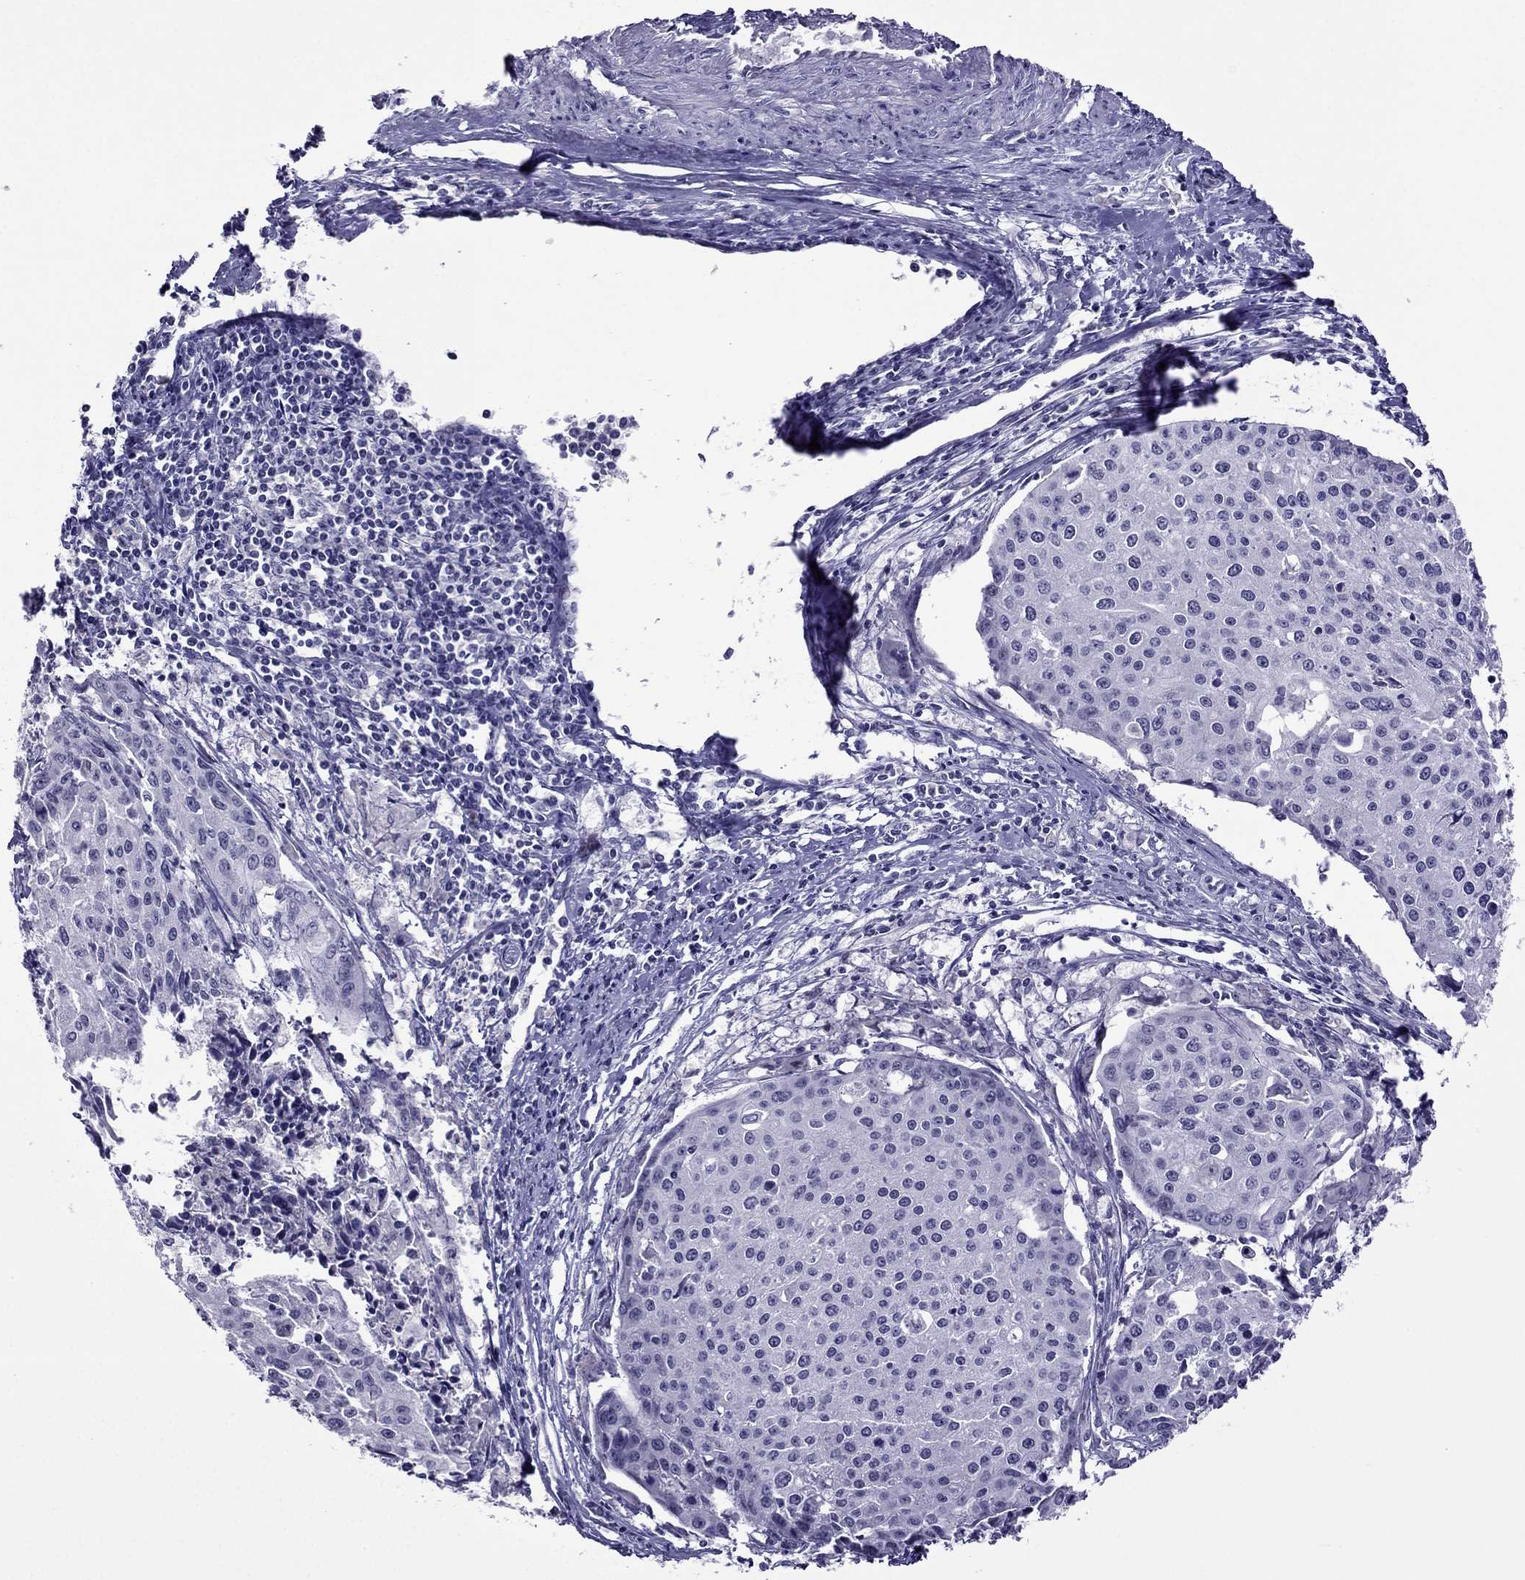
{"staining": {"intensity": "negative", "quantity": "none", "location": "none"}, "tissue": "cervical cancer", "cell_type": "Tumor cells", "image_type": "cancer", "snomed": [{"axis": "morphology", "description": "Squamous cell carcinoma, NOS"}, {"axis": "topography", "description": "Cervix"}], "caption": "The image displays no significant staining in tumor cells of squamous cell carcinoma (cervical).", "gene": "SPTBN4", "patient": {"sex": "female", "age": 38}}